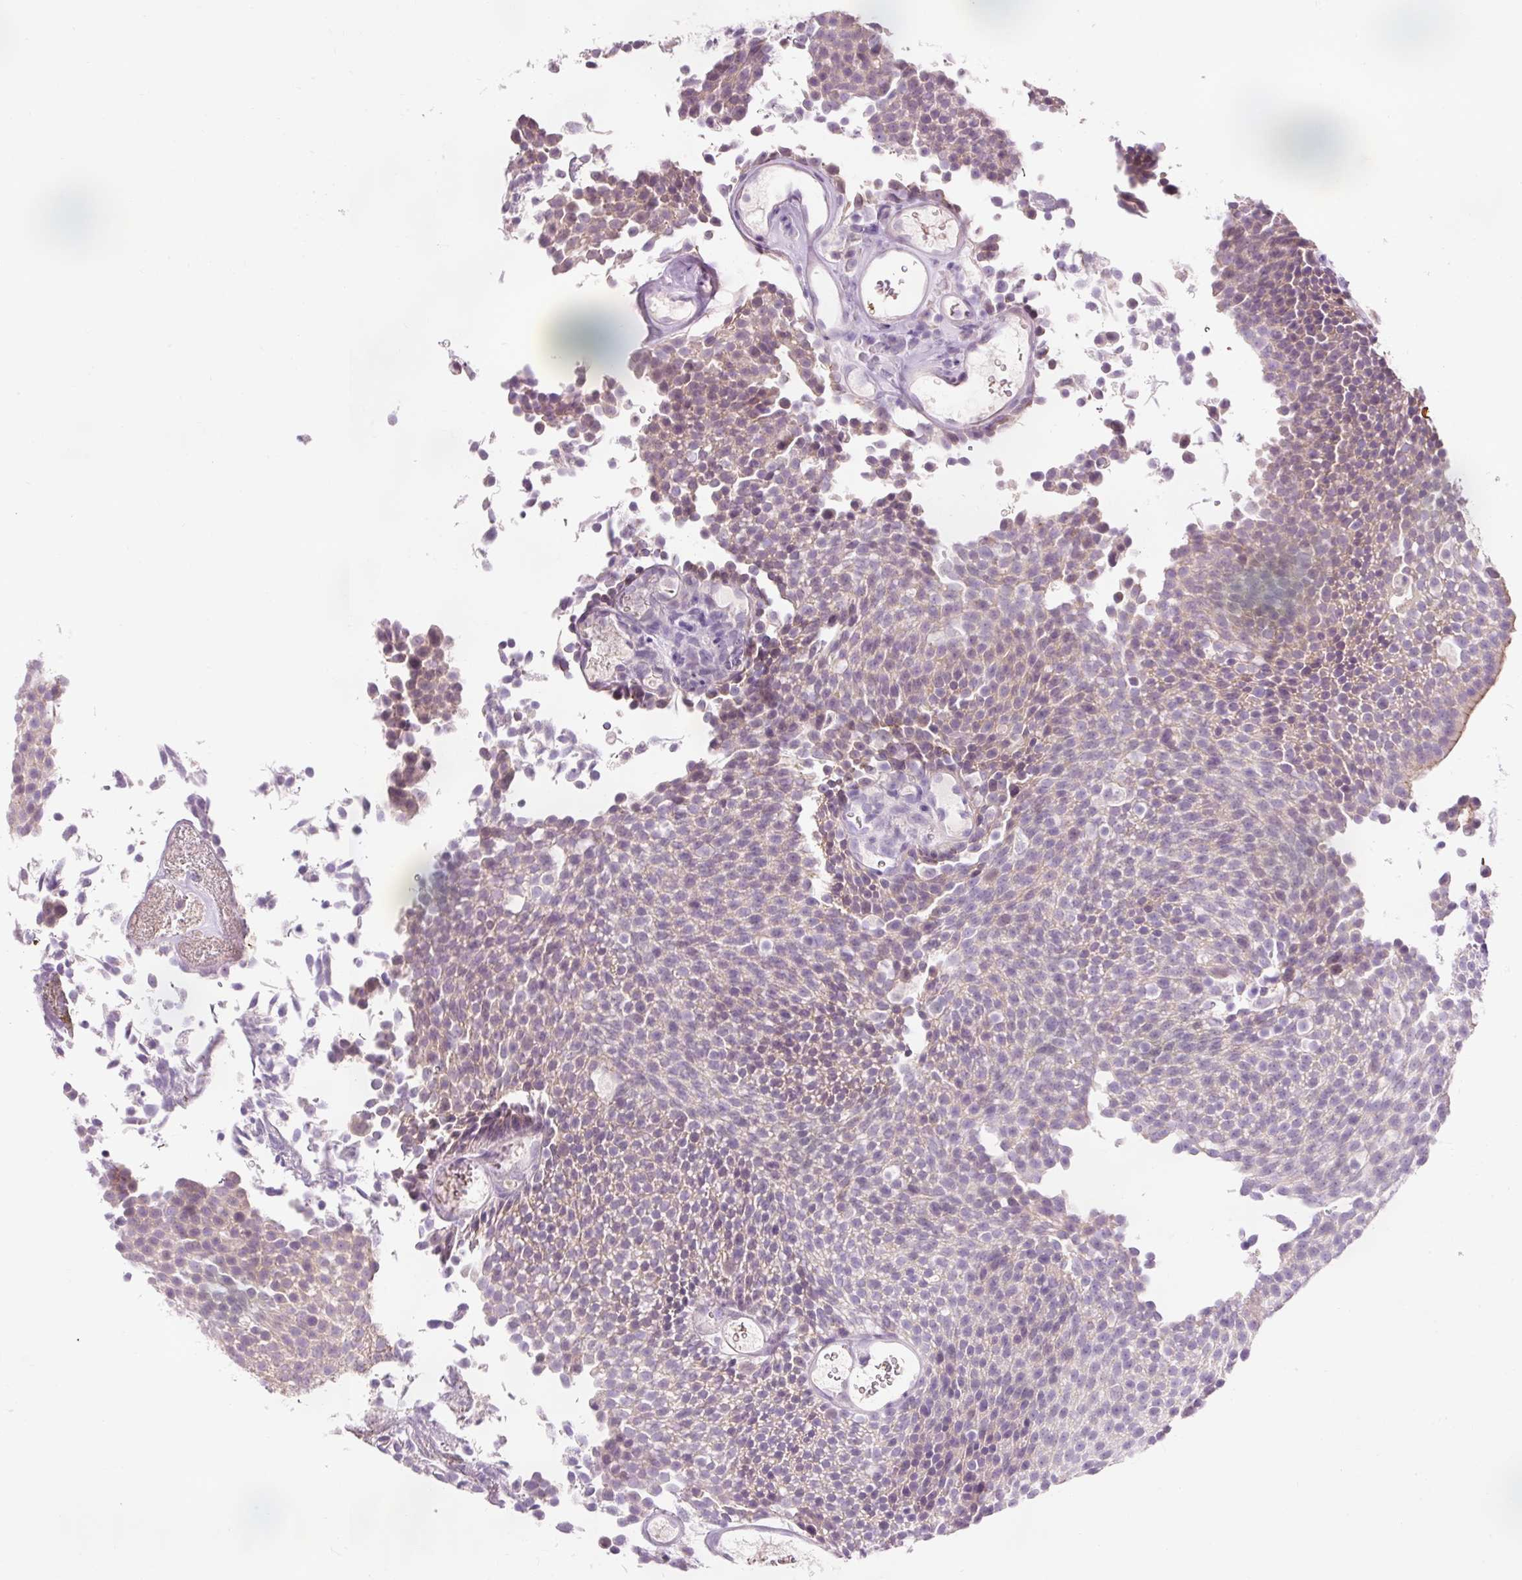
{"staining": {"intensity": "weak", "quantity": "25%-75%", "location": "cytoplasmic/membranous"}, "tissue": "urothelial cancer", "cell_type": "Tumor cells", "image_type": "cancer", "snomed": [{"axis": "morphology", "description": "Urothelial carcinoma, Low grade"}, {"axis": "topography", "description": "Urinary bladder"}], "caption": "Immunohistochemistry micrograph of urothelial cancer stained for a protein (brown), which shows low levels of weak cytoplasmic/membranous positivity in about 25%-75% of tumor cells.", "gene": "DHRS11", "patient": {"sex": "female", "age": 79}}